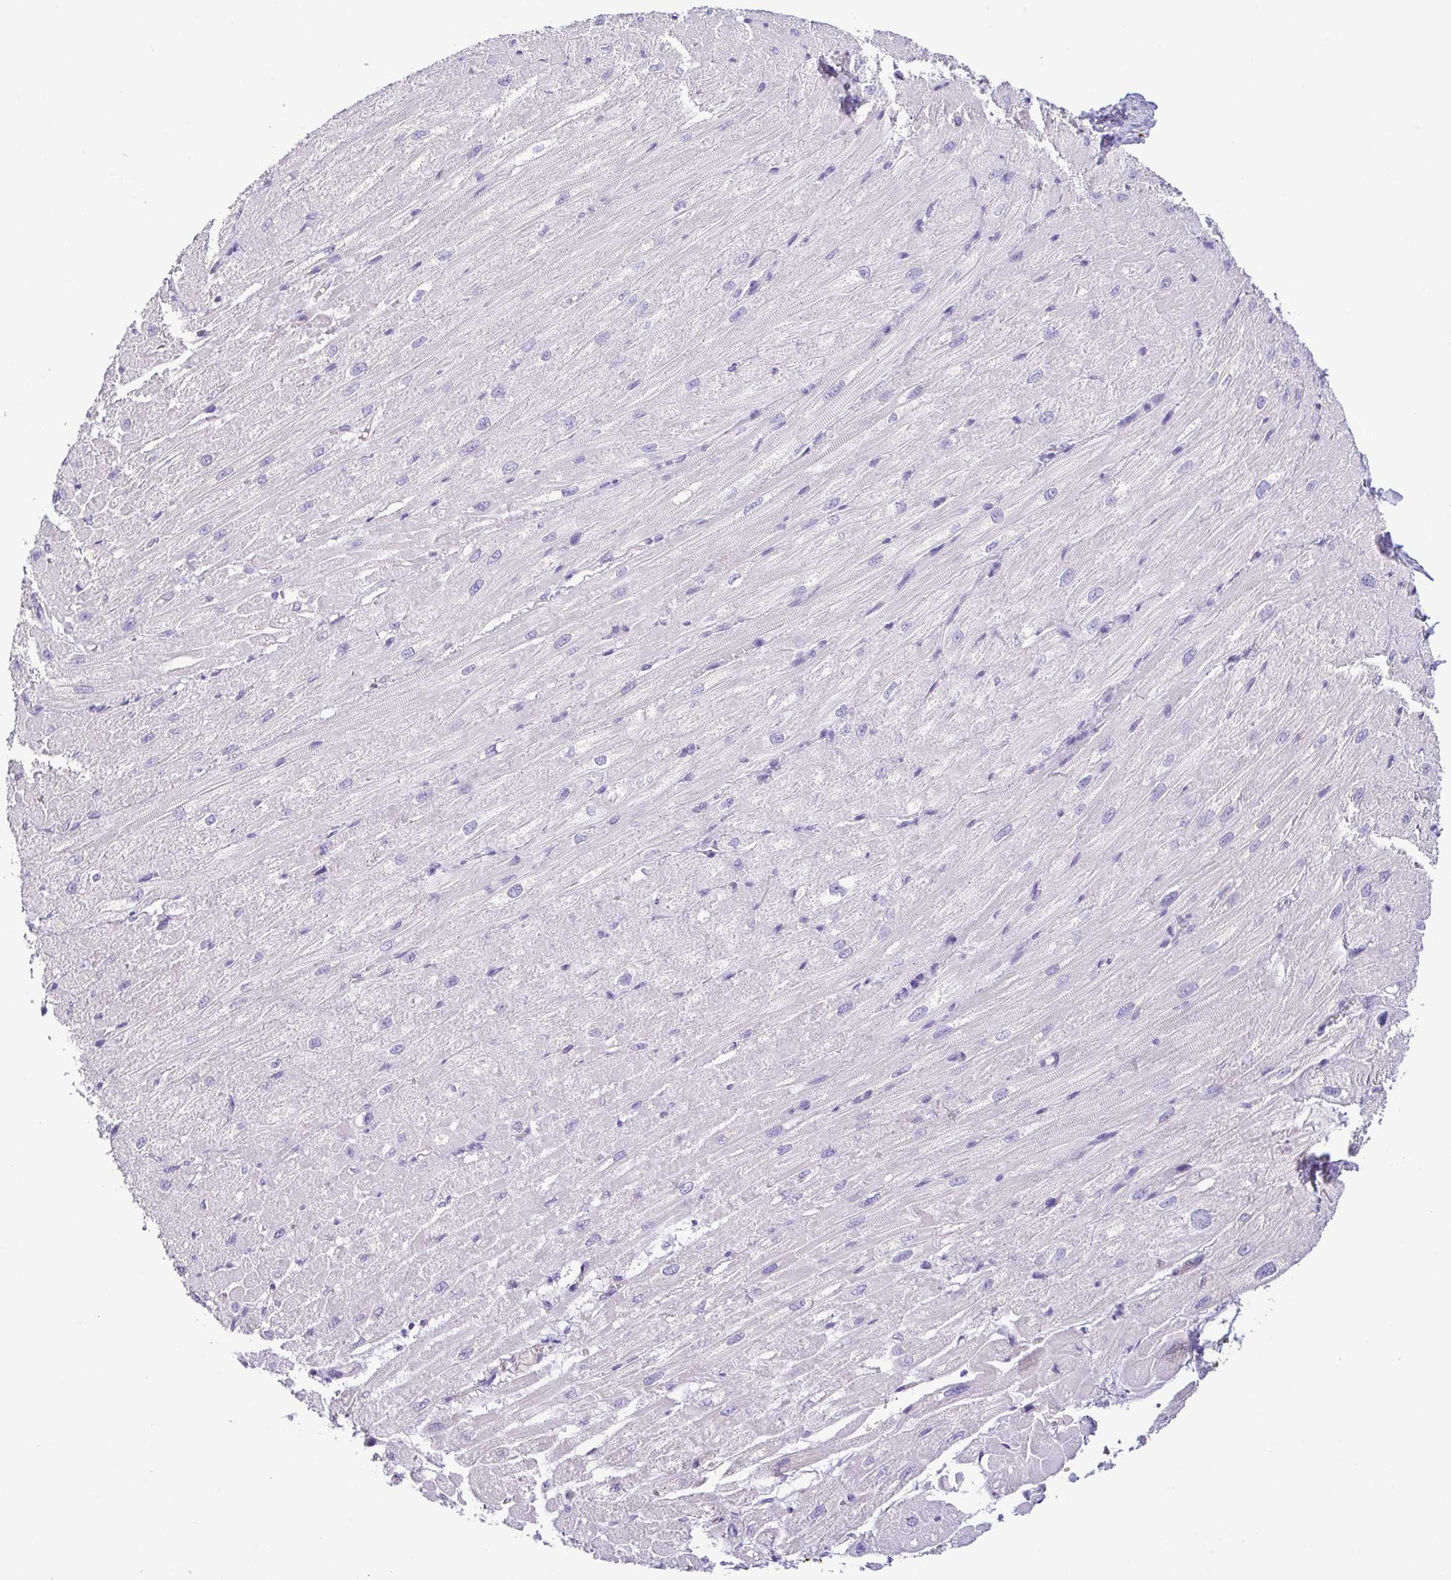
{"staining": {"intensity": "negative", "quantity": "none", "location": "none"}, "tissue": "heart muscle", "cell_type": "Cardiomyocytes", "image_type": "normal", "snomed": [{"axis": "morphology", "description": "Normal tissue, NOS"}, {"axis": "topography", "description": "Heart"}], "caption": "There is no significant positivity in cardiomyocytes of heart muscle. The staining was performed using DAB to visualize the protein expression in brown, while the nuclei were stained in blue with hematoxylin (Magnification: 20x).", "gene": "EPB42", "patient": {"sex": "male", "age": 62}}